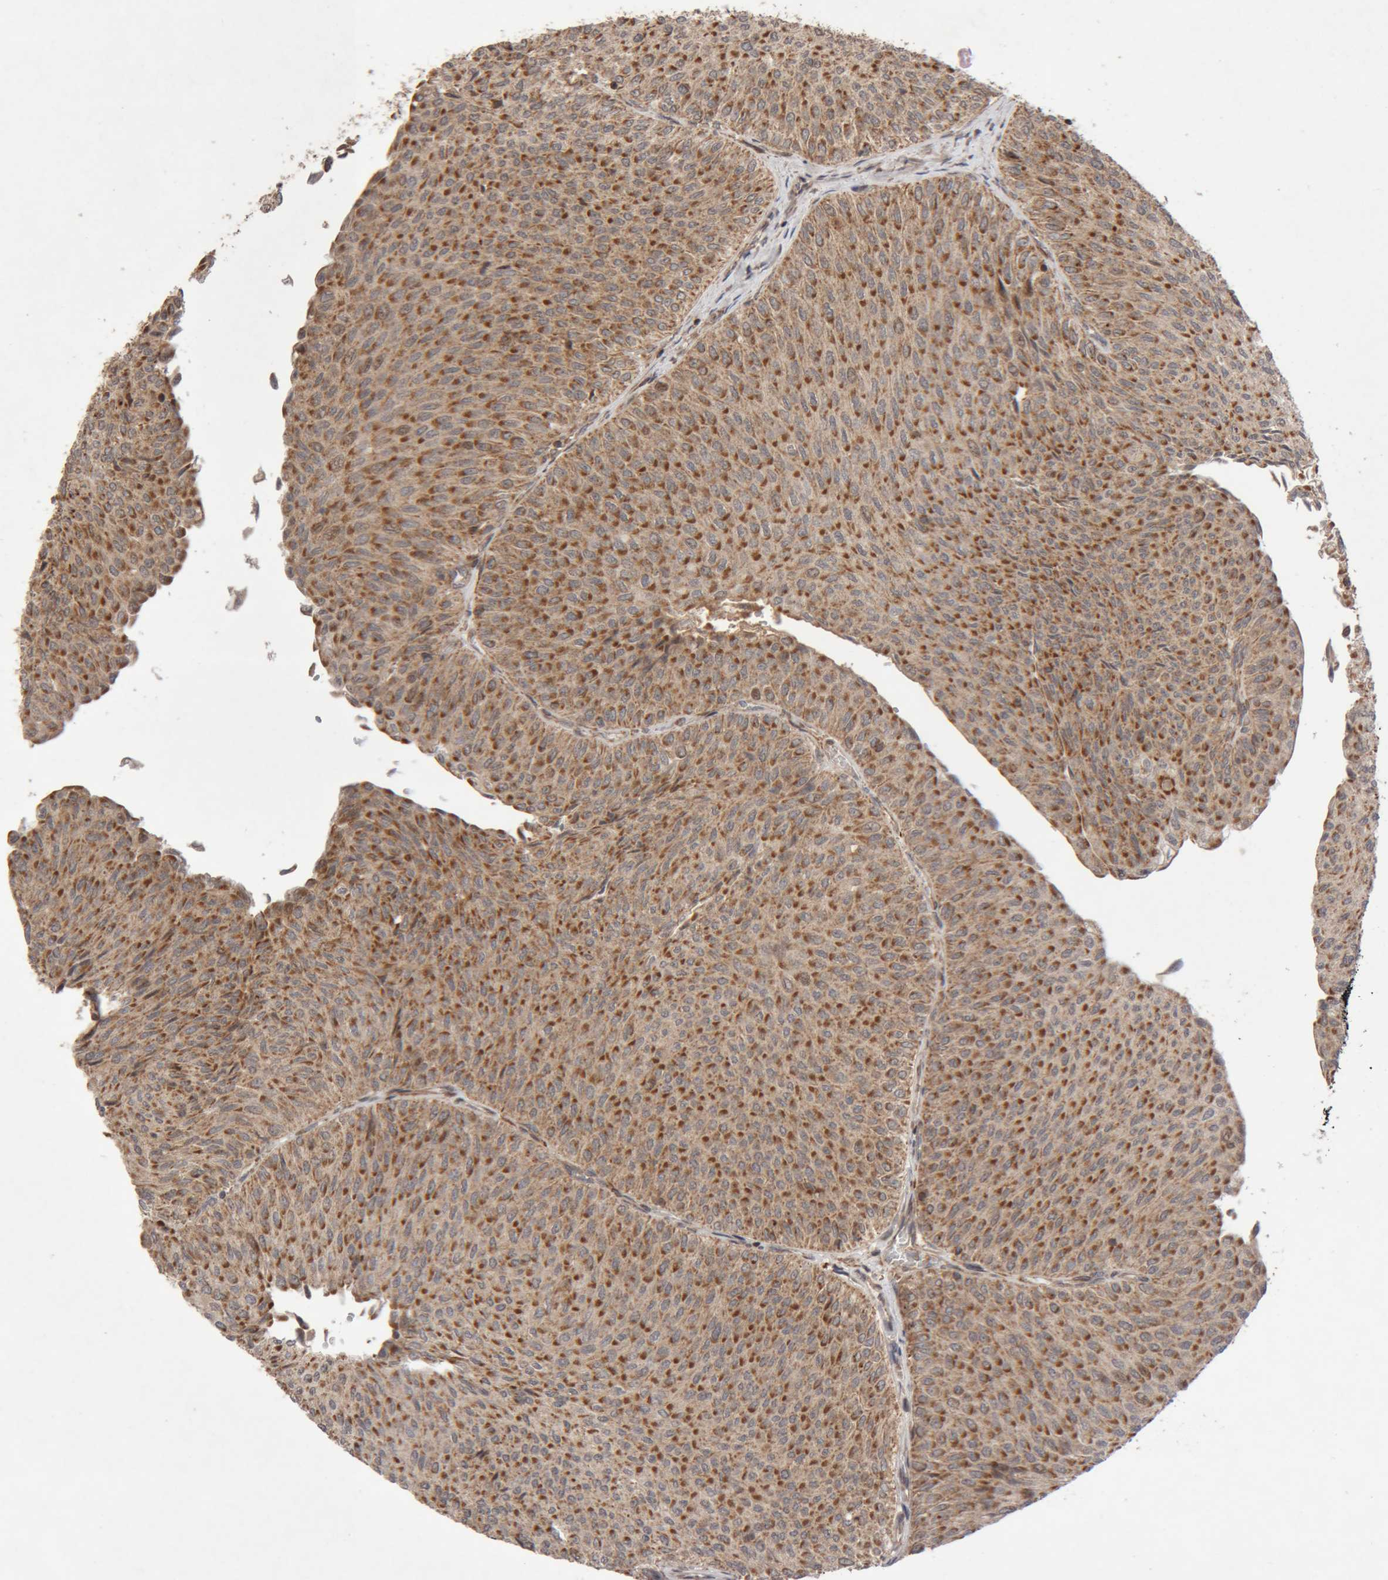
{"staining": {"intensity": "moderate", "quantity": ">75%", "location": "cytoplasmic/membranous"}, "tissue": "urothelial cancer", "cell_type": "Tumor cells", "image_type": "cancer", "snomed": [{"axis": "morphology", "description": "Urothelial carcinoma, Low grade"}, {"axis": "topography", "description": "Urinary bladder"}], "caption": "This is a photomicrograph of IHC staining of urothelial cancer, which shows moderate staining in the cytoplasmic/membranous of tumor cells.", "gene": "KIF21B", "patient": {"sex": "male", "age": 78}}